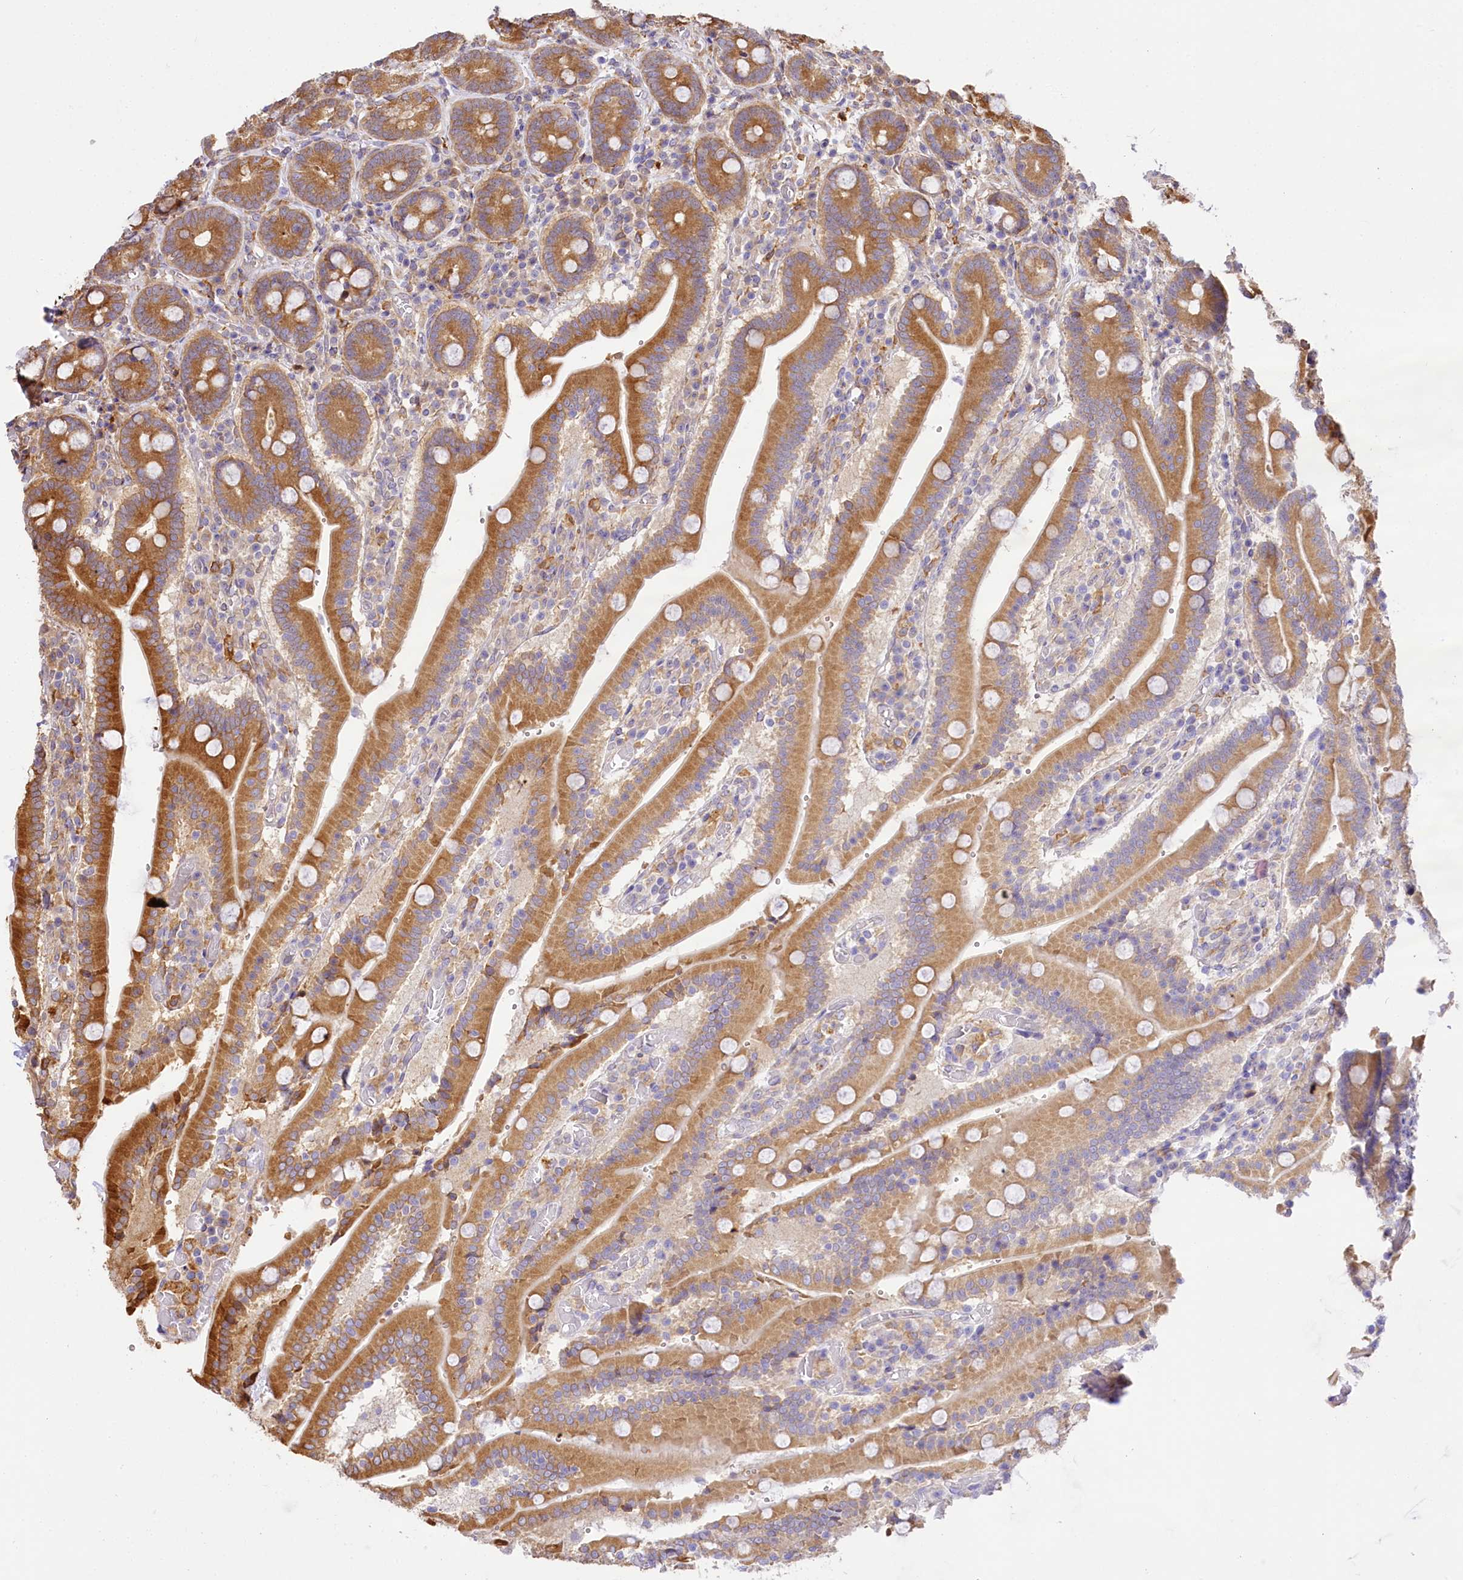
{"staining": {"intensity": "moderate", "quantity": ">75%", "location": "cytoplasmic/membranous"}, "tissue": "duodenum", "cell_type": "Glandular cells", "image_type": "normal", "snomed": [{"axis": "morphology", "description": "Normal tissue, NOS"}, {"axis": "topography", "description": "Duodenum"}], "caption": "Immunohistochemical staining of normal human duodenum displays moderate cytoplasmic/membranous protein positivity in approximately >75% of glandular cells. (brown staining indicates protein expression, while blue staining denotes nuclei).", "gene": "PPIP5K2", "patient": {"sex": "female", "age": 62}}